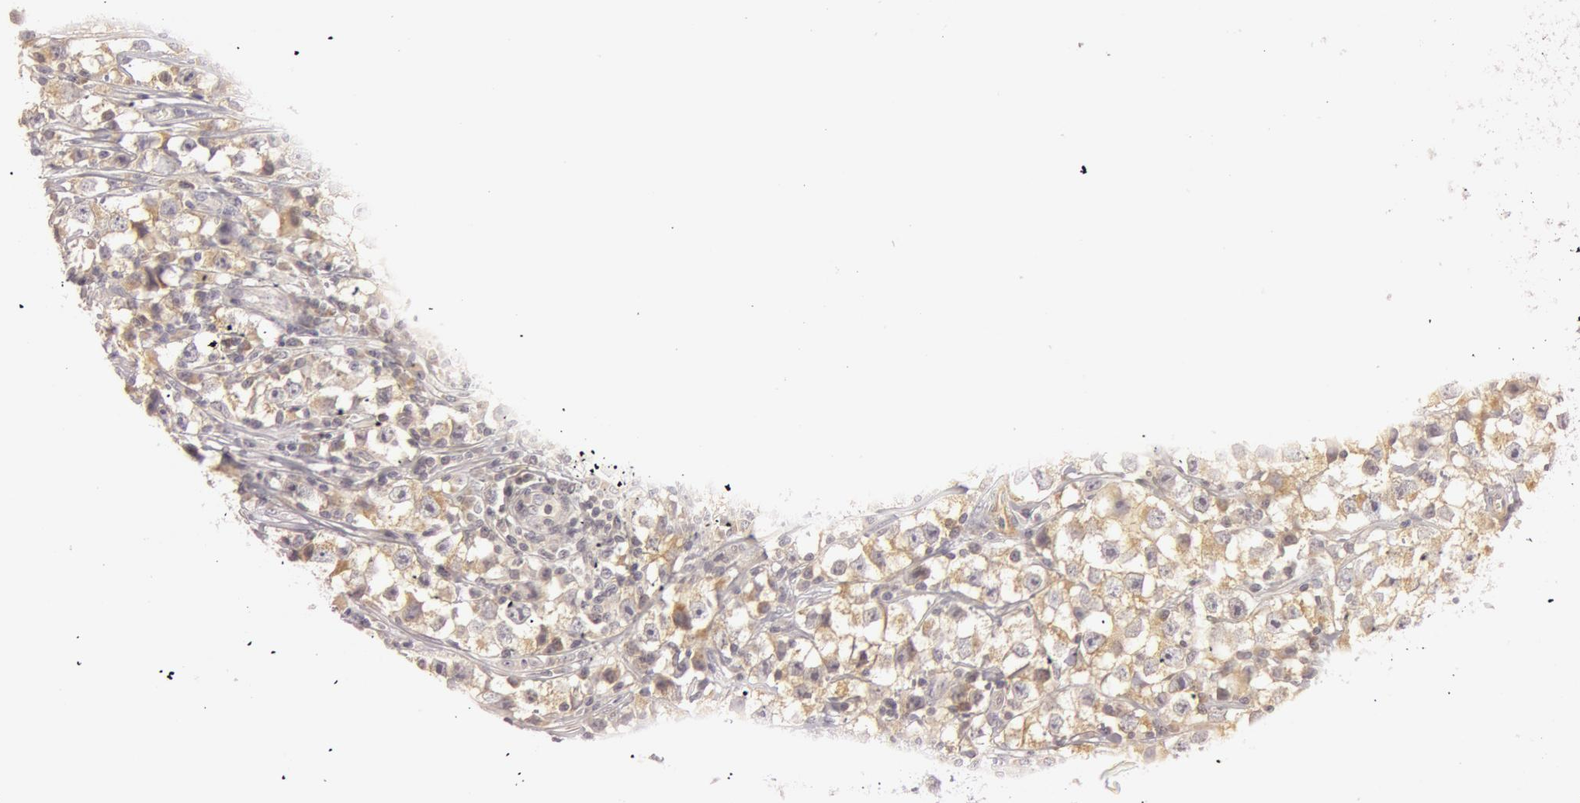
{"staining": {"intensity": "moderate", "quantity": "25%-75%", "location": "cytoplasmic/membranous"}, "tissue": "testis cancer", "cell_type": "Tumor cells", "image_type": "cancer", "snomed": [{"axis": "morphology", "description": "Seminoma, NOS"}, {"axis": "topography", "description": "Testis"}], "caption": "Tumor cells exhibit medium levels of moderate cytoplasmic/membranous staining in about 25%-75% of cells in testis seminoma.", "gene": "RALGAPA1", "patient": {"sex": "male", "age": 35}}